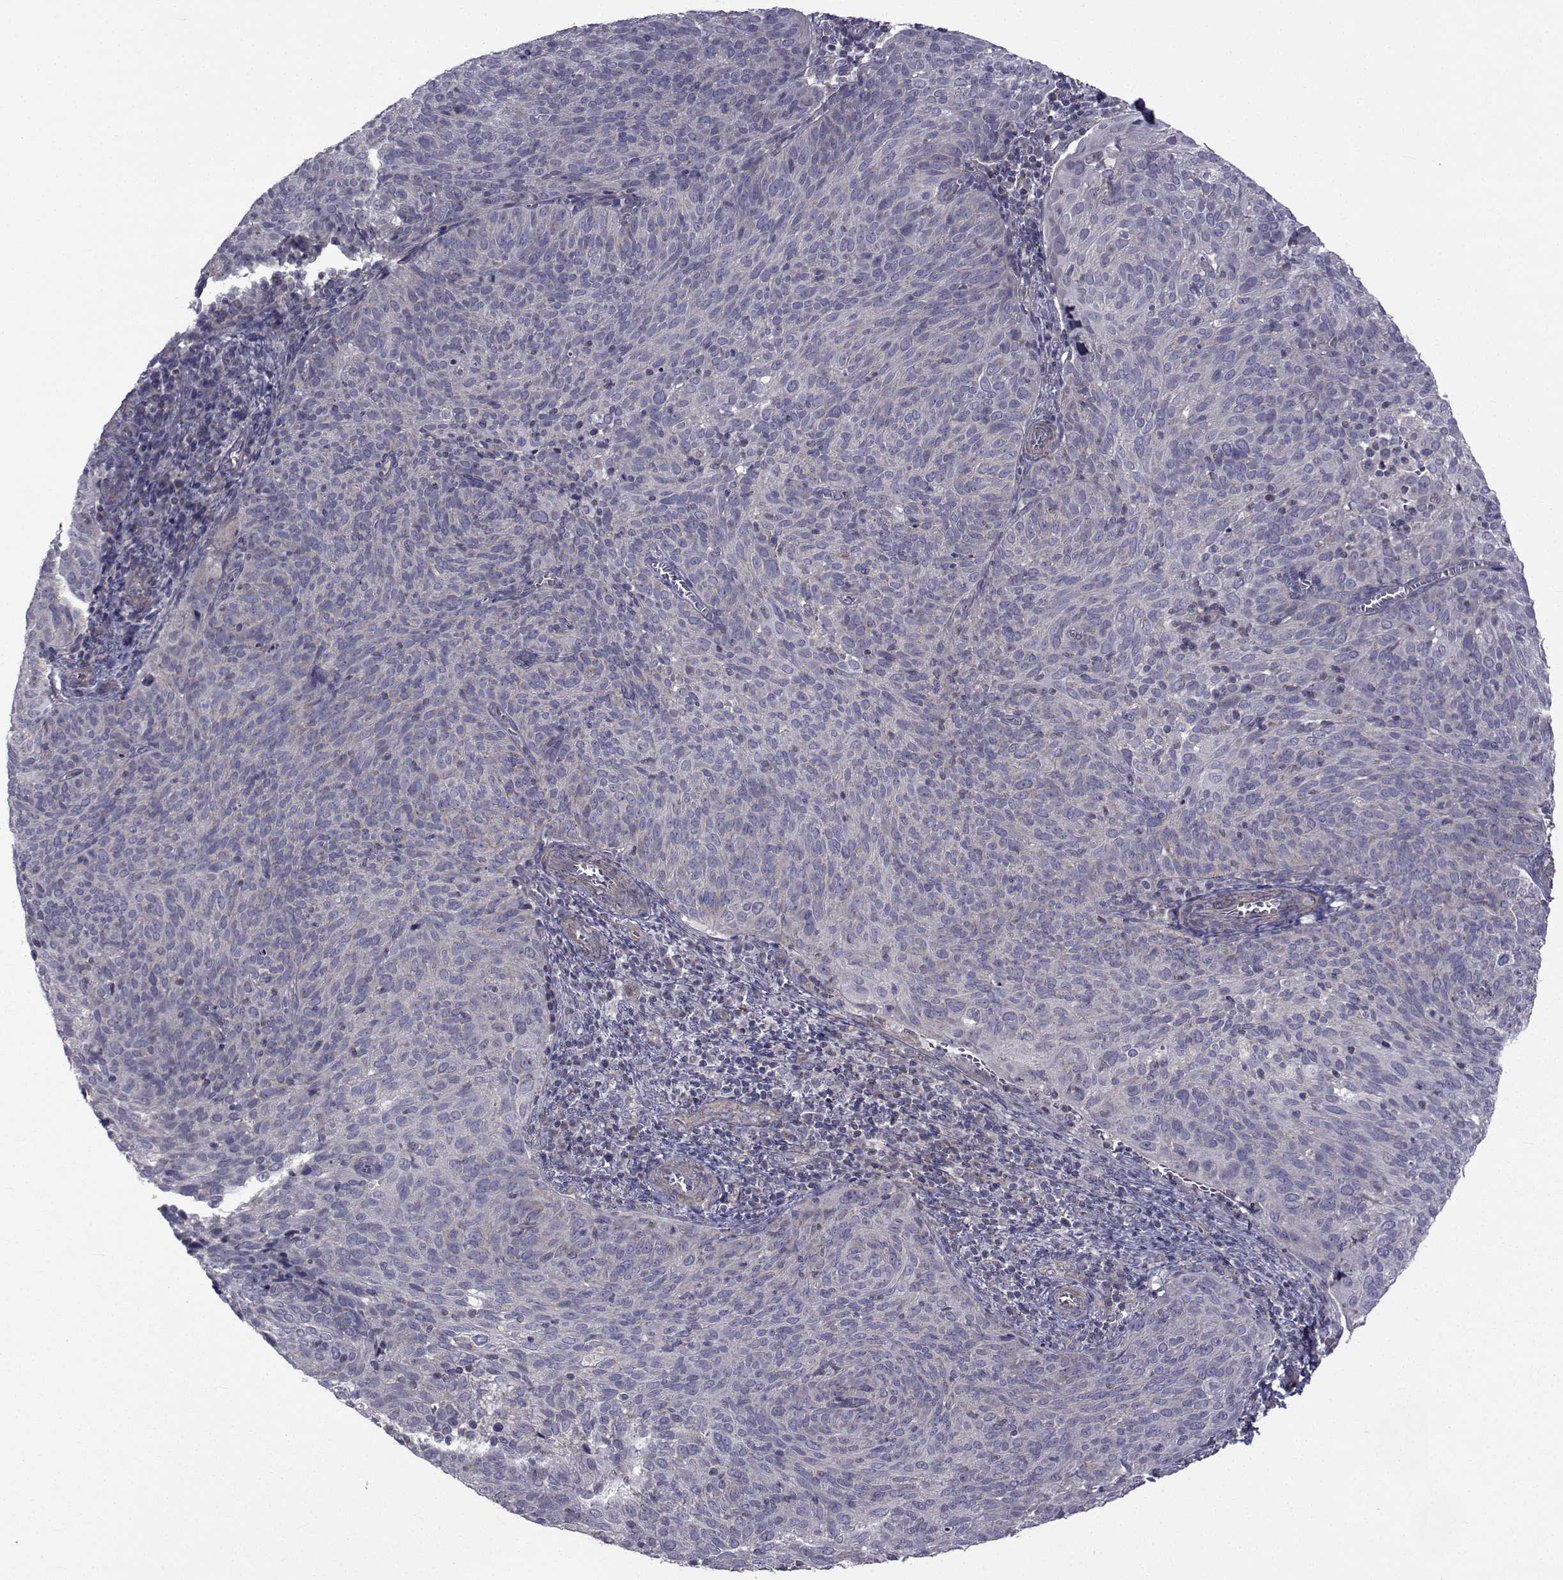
{"staining": {"intensity": "negative", "quantity": "none", "location": "none"}, "tissue": "cervical cancer", "cell_type": "Tumor cells", "image_type": "cancer", "snomed": [{"axis": "morphology", "description": "Squamous cell carcinoma, NOS"}, {"axis": "topography", "description": "Cervix"}], "caption": "Cervical cancer (squamous cell carcinoma) was stained to show a protein in brown. There is no significant expression in tumor cells.", "gene": "CFAP74", "patient": {"sex": "female", "age": 39}}